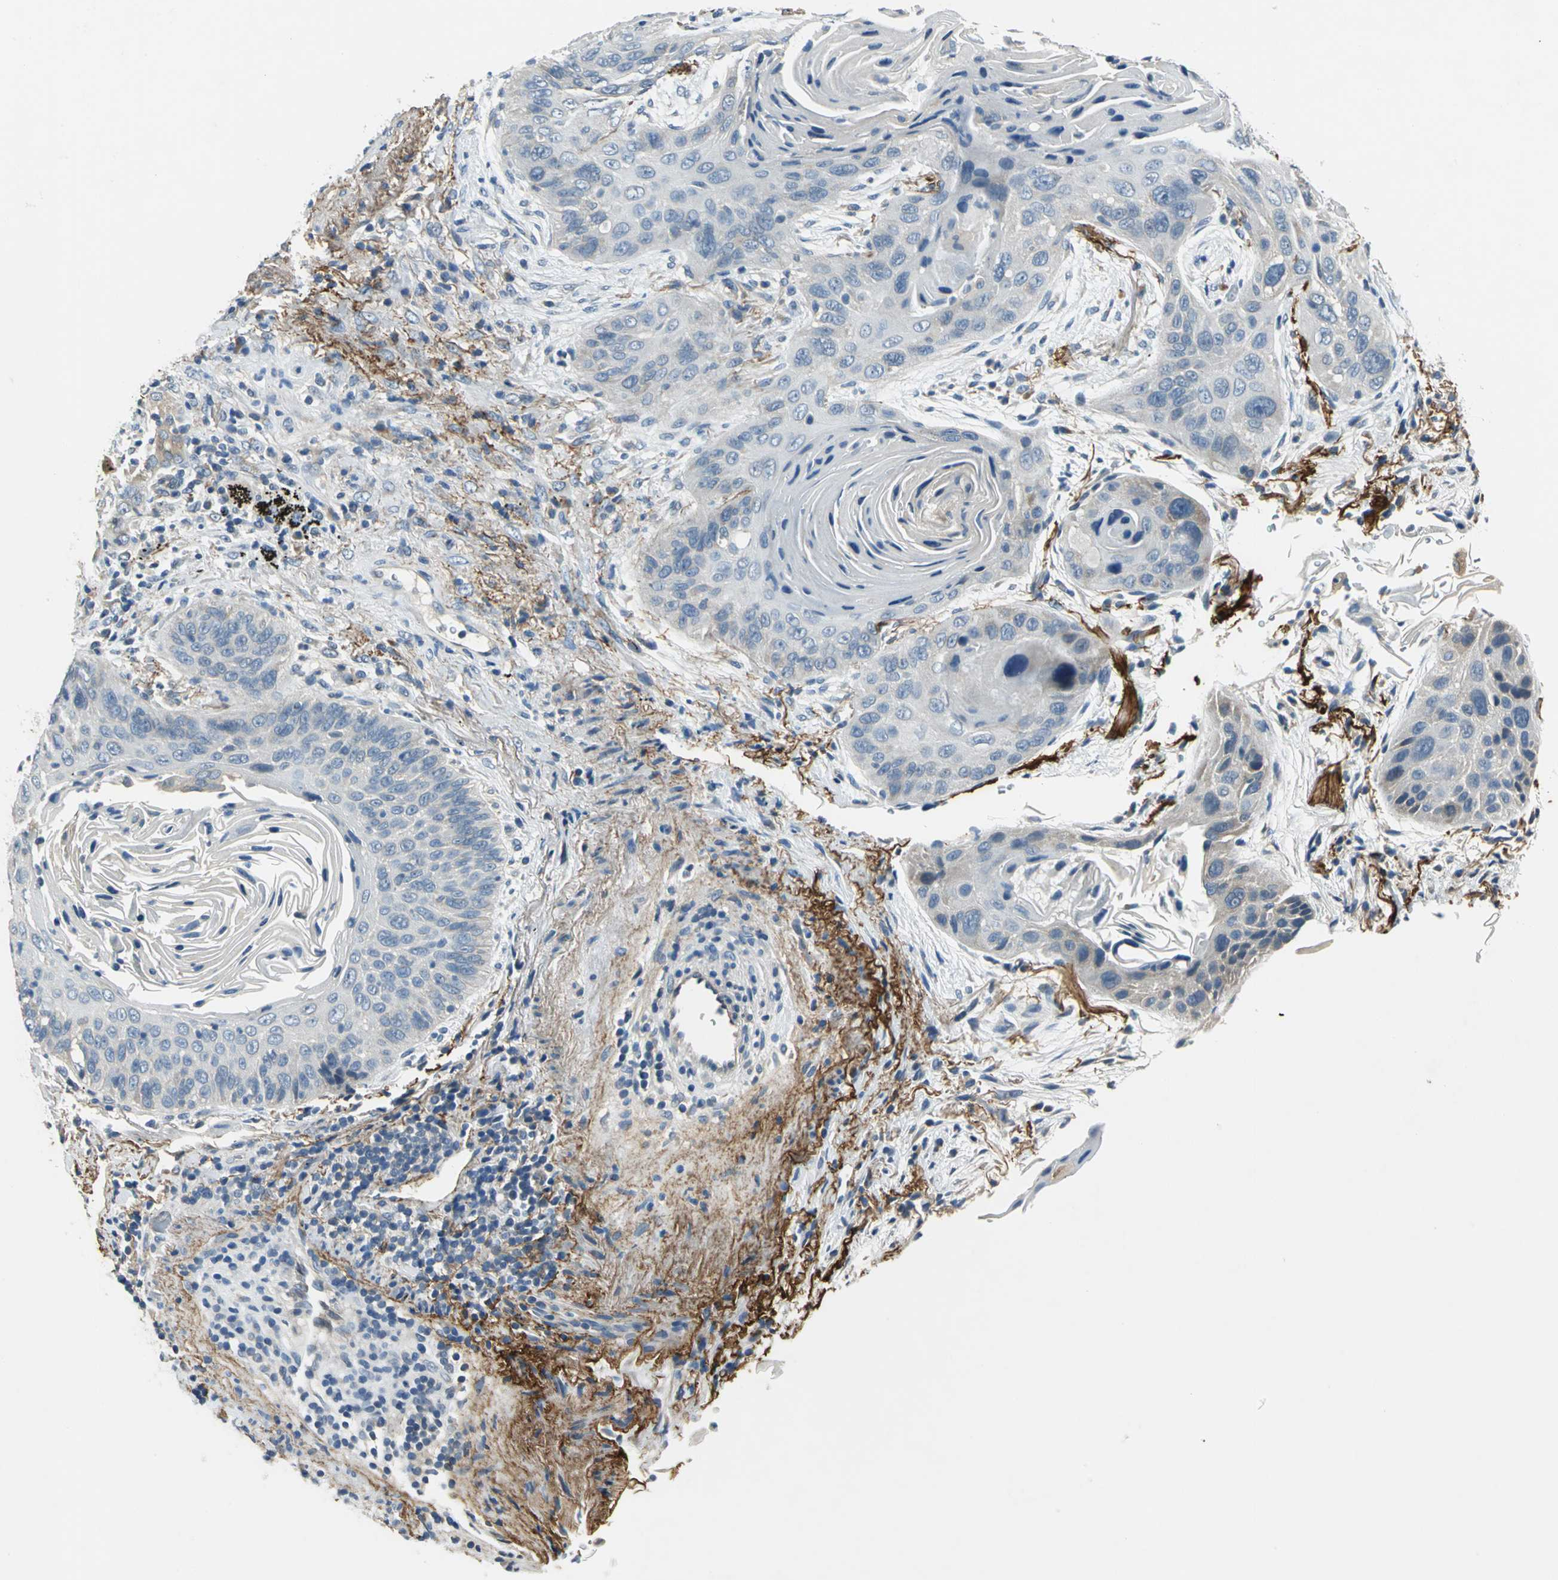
{"staining": {"intensity": "negative", "quantity": "none", "location": "none"}, "tissue": "lung cancer", "cell_type": "Tumor cells", "image_type": "cancer", "snomed": [{"axis": "morphology", "description": "Squamous cell carcinoma, NOS"}, {"axis": "topography", "description": "Lung"}], "caption": "Immunohistochemistry (IHC) image of neoplastic tissue: human lung cancer (squamous cell carcinoma) stained with DAB (3,3'-diaminobenzidine) demonstrates no significant protein expression in tumor cells.", "gene": "SLC16A7", "patient": {"sex": "female", "age": 67}}